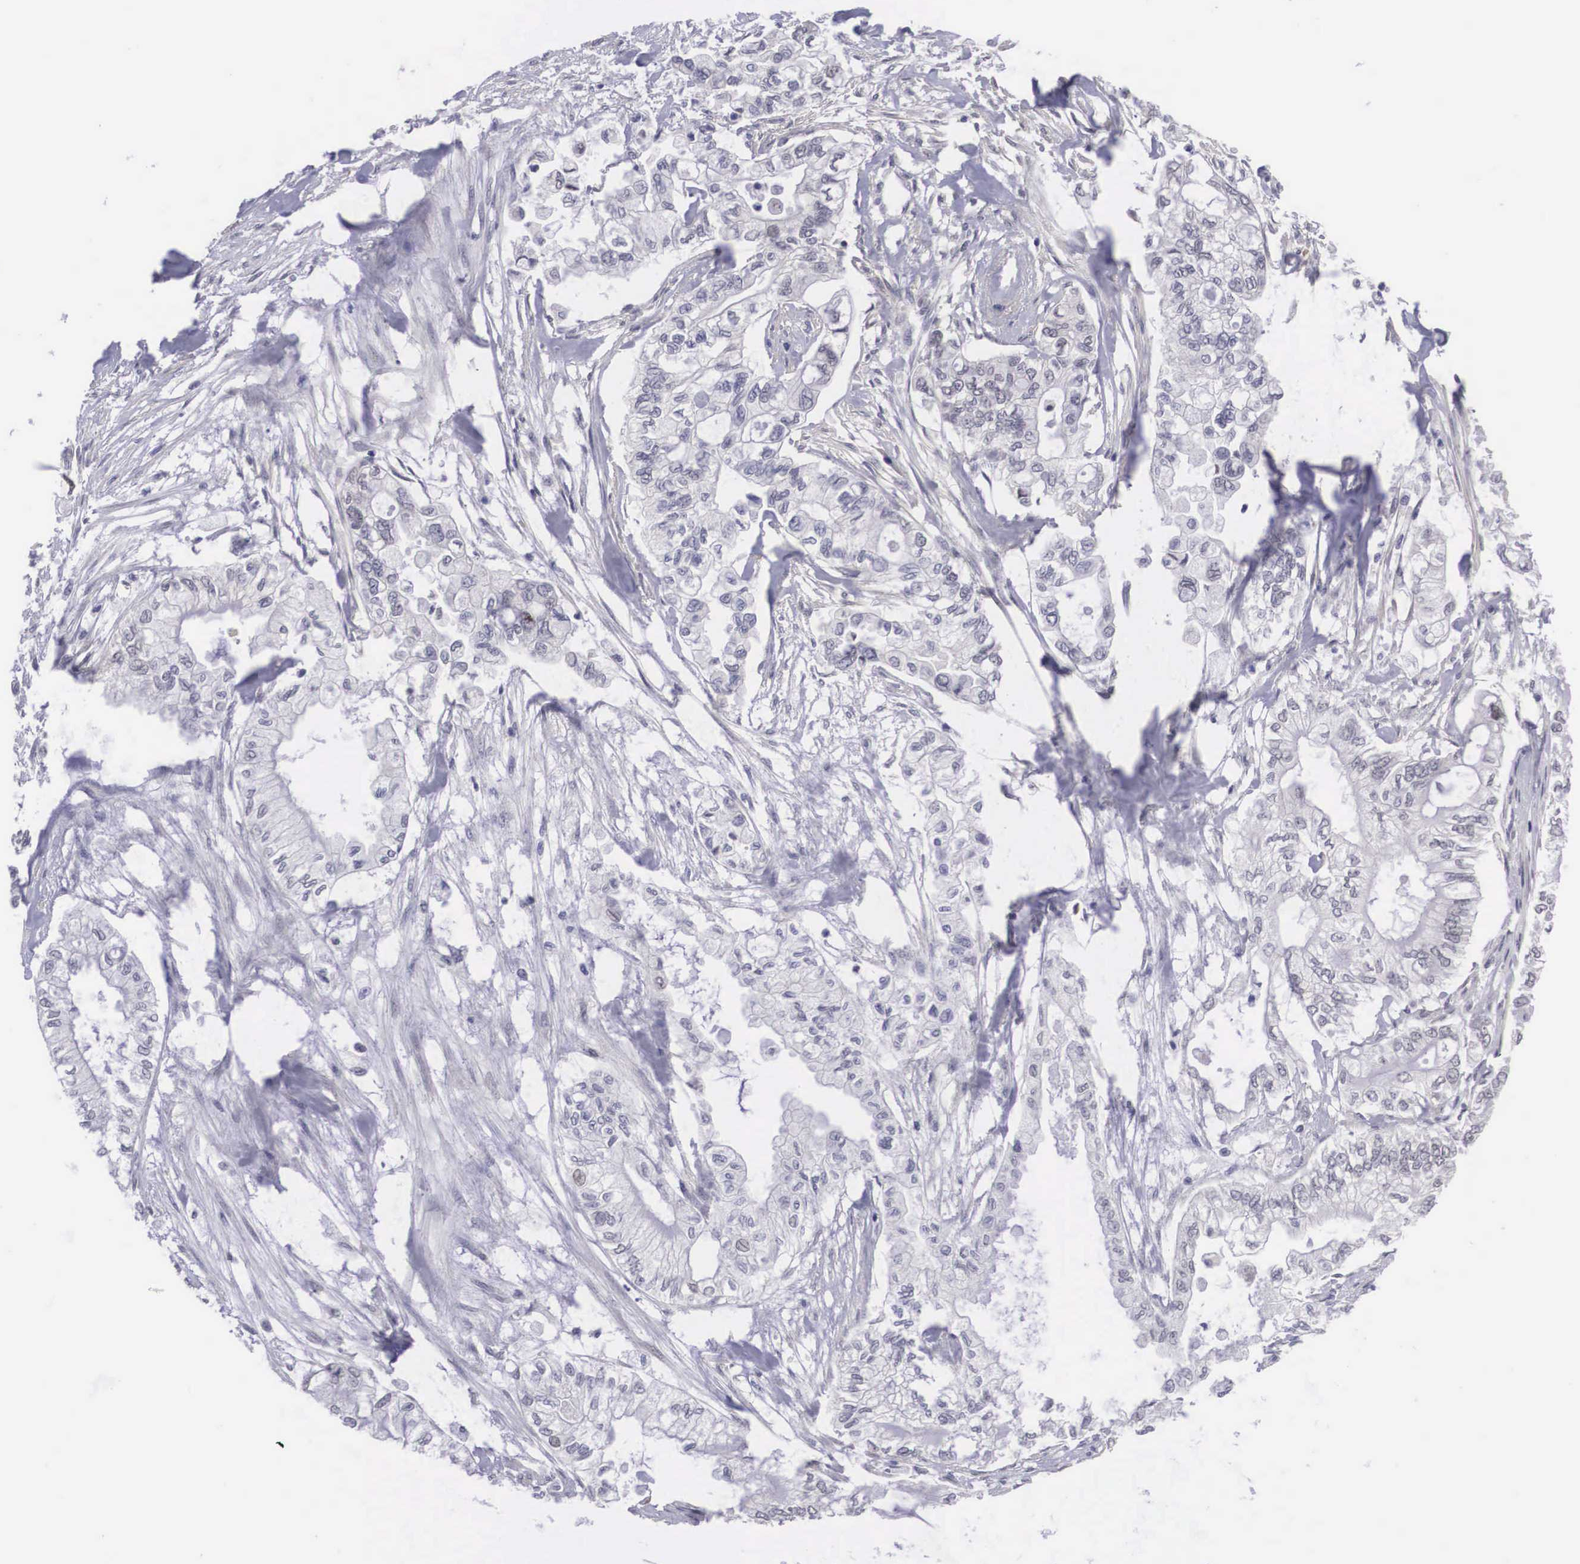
{"staining": {"intensity": "negative", "quantity": "none", "location": "none"}, "tissue": "pancreatic cancer", "cell_type": "Tumor cells", "image_type": "cancer", "snomed": [{"axis": "morphology", "description": "Adenocarcinoma, NOS"}, {"axis": "topography", "description": "Pancreas"}], "caption": "Immunohistochemistry (IHC) micrograph of human pancreatic cancer (adenocarcinoma) stained for a protein (brown), which displays no staining in tumor cells.", "gene": "ZNF275", "patient": {"sex": "male", "age": 79}}